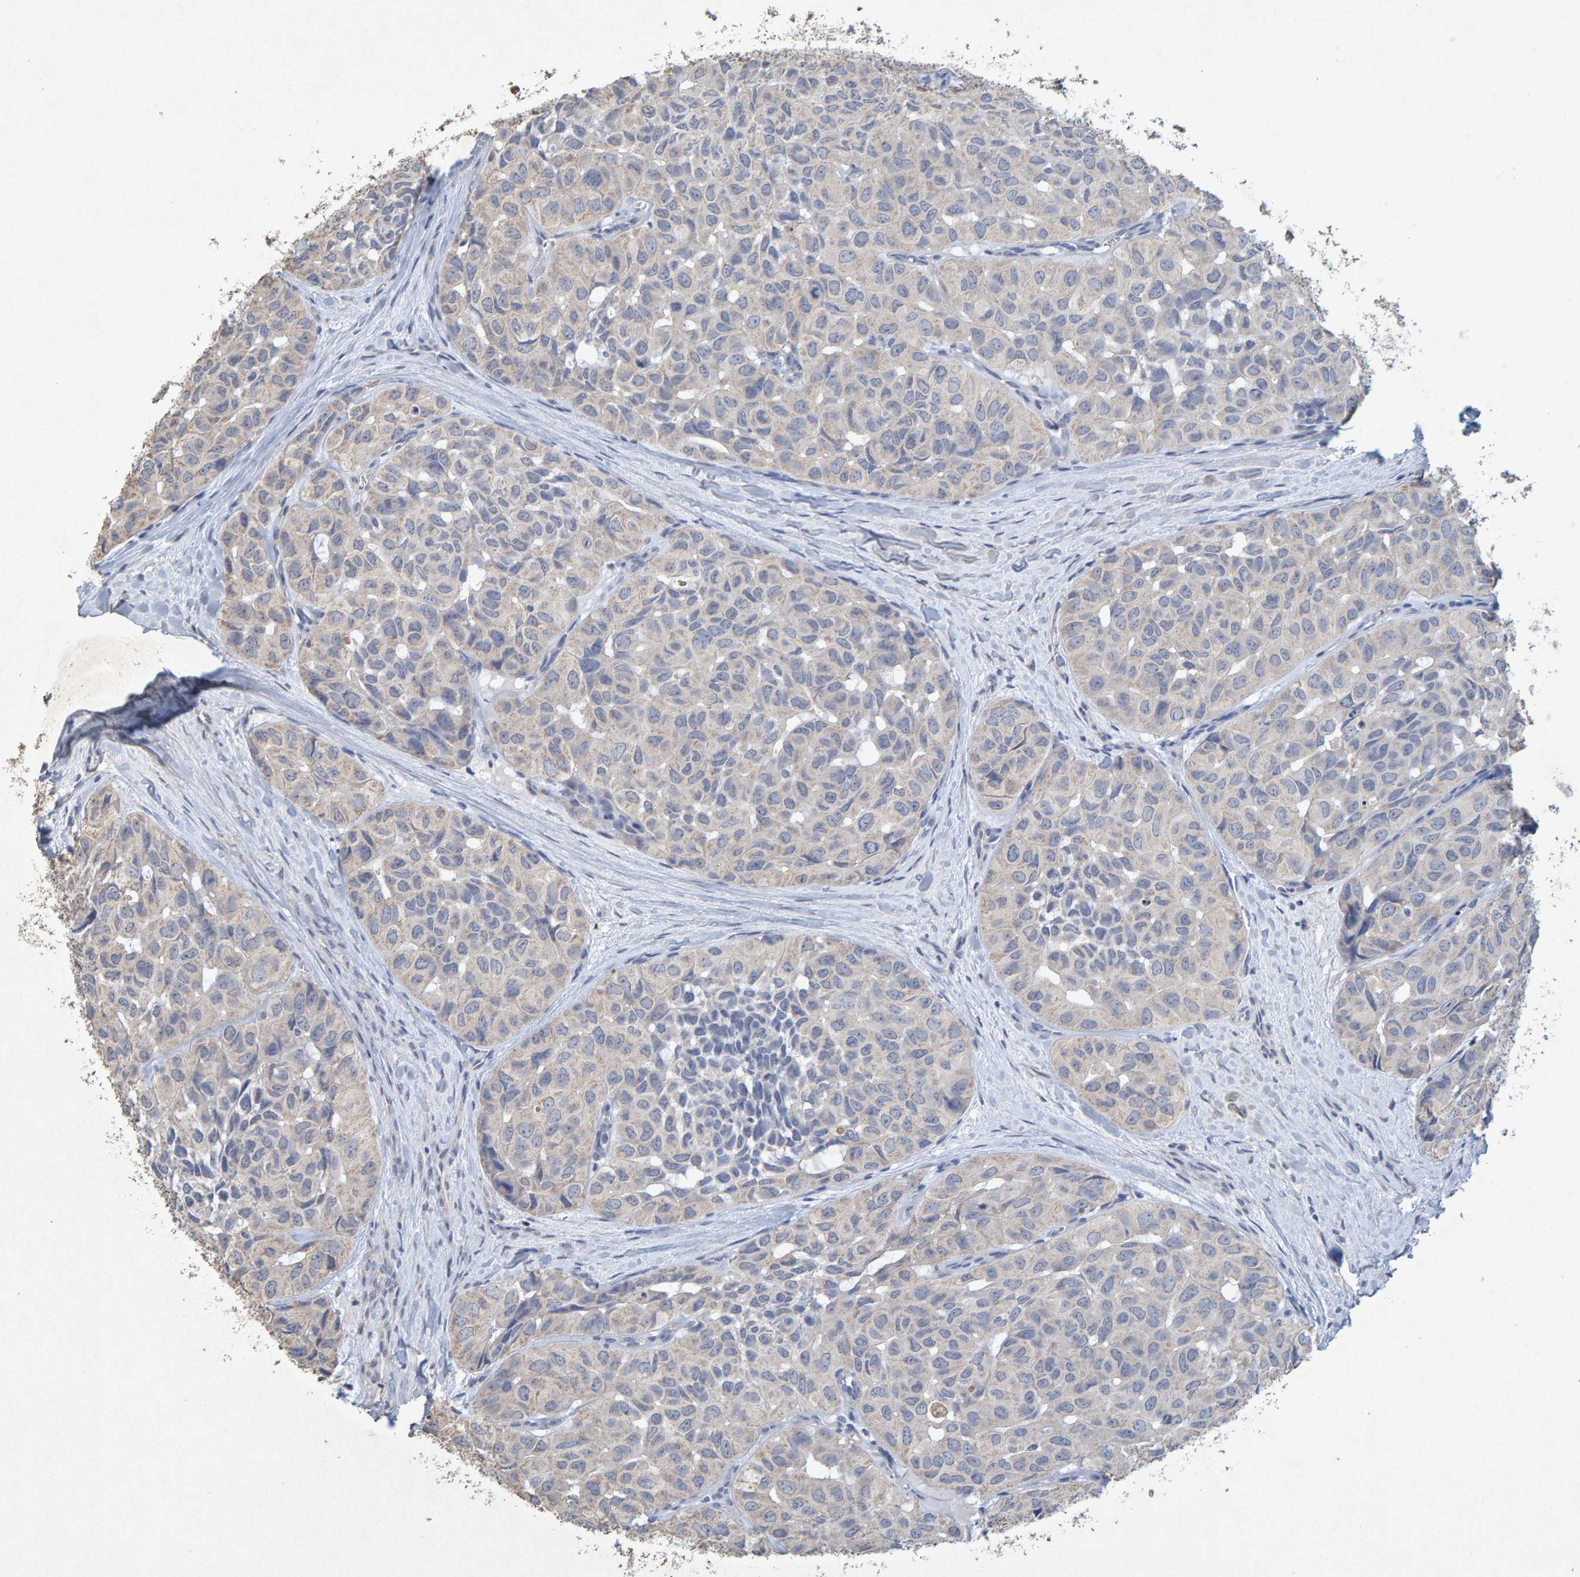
{"staining": {"intensity": "negative", "quantity": "none", "location": "none"}, "tissue": "head and neck cancer", "cell_type": "Tumor cells", "image_type": "cancer", "snomed": [{"axis": "morphology", "description": "Adenocarcinoma, NOS"}, {"axis": "topography", "description": "Salivary gland, NOS"}, {"axis": "topography", "description": "Head-Neck"}], "caption": "Immunohistochemistry (IHC) of human head and neck cancer exhibits no staining in tumor cells.", "gene": "CTH", "patient": {"sex": "female", "age": 76}}